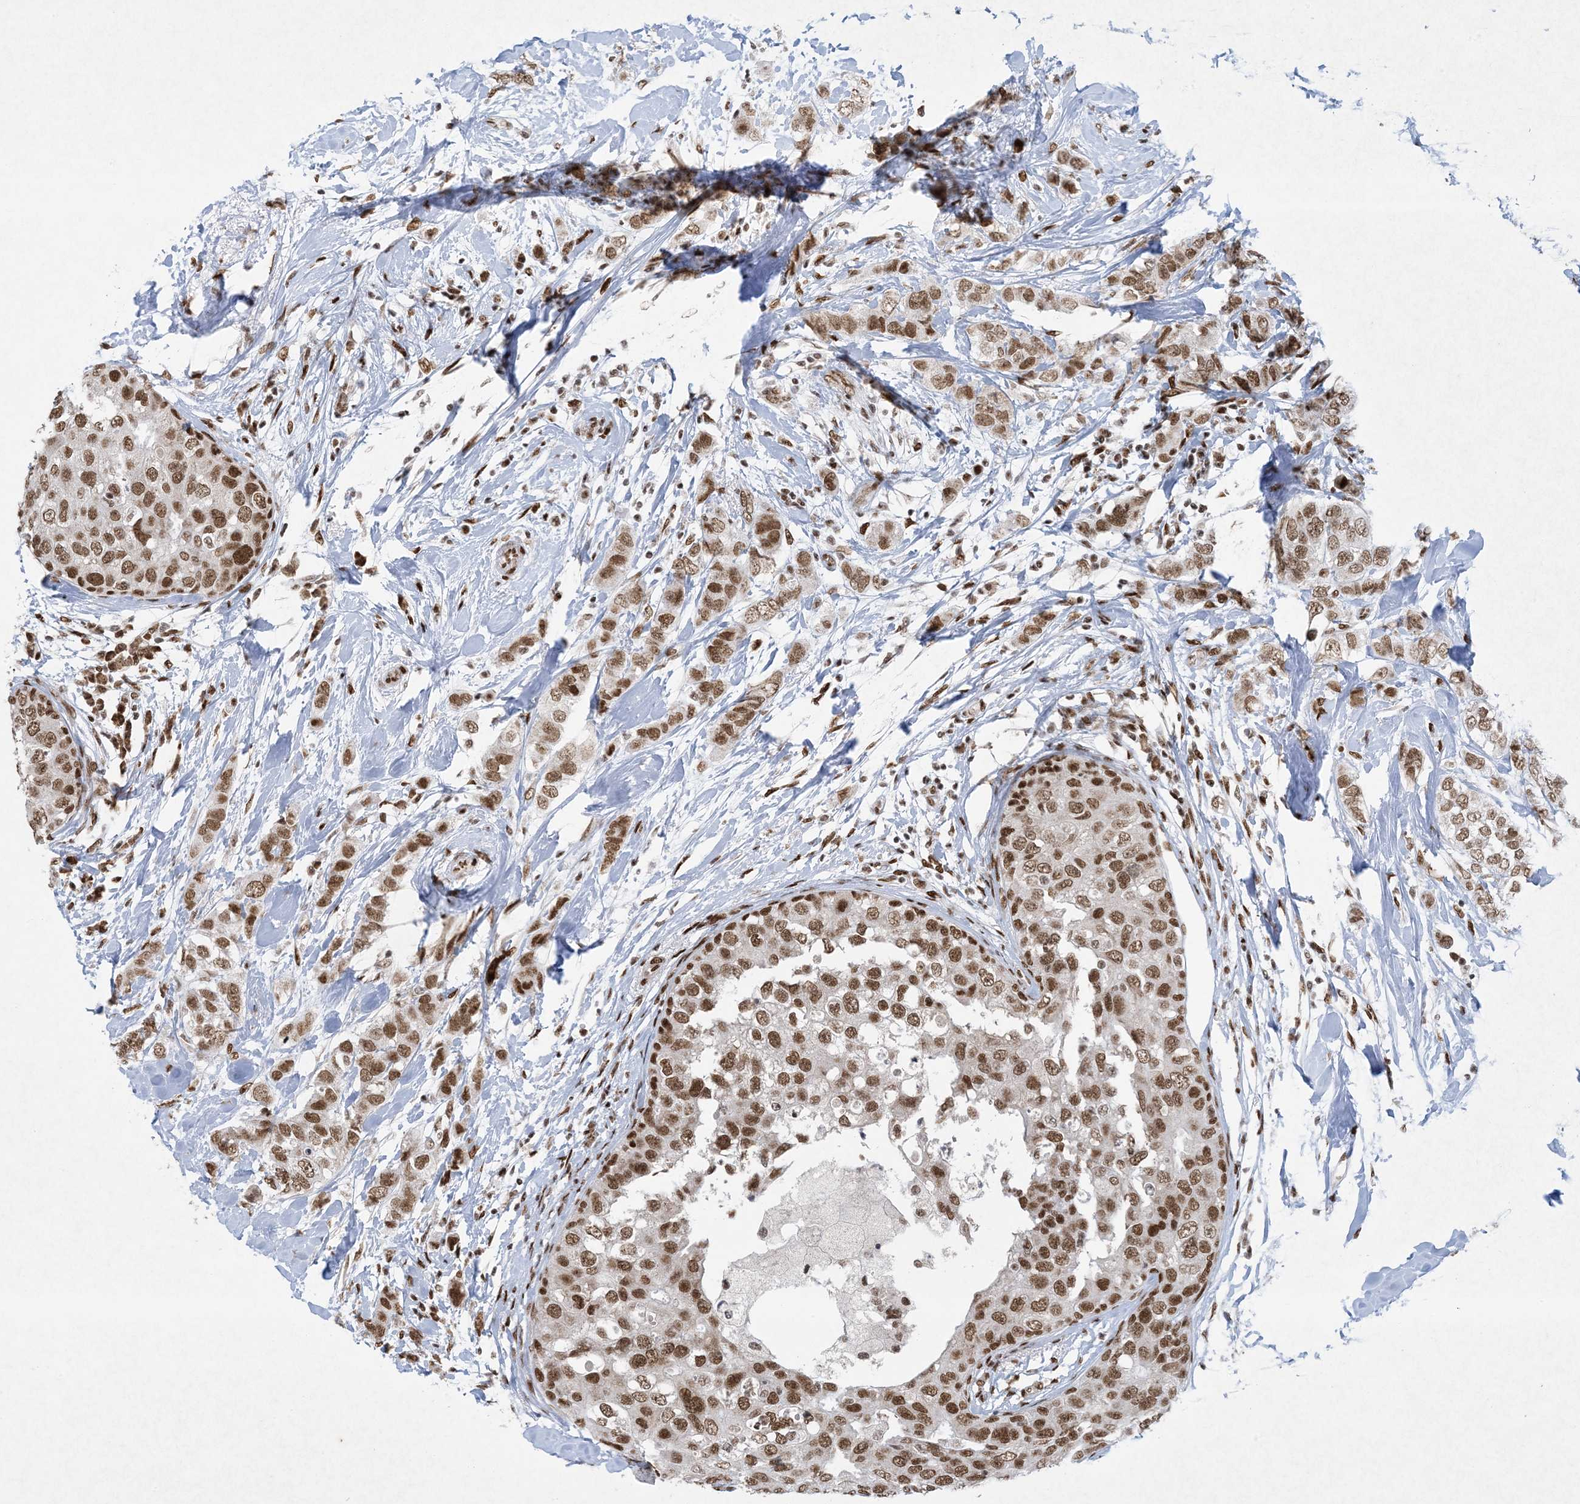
{"staining": {"intensity": "moderate", "quantity": ">75%", "location": "nuclear"}, "tissue": "breast cancer", "cell_type": "Tumor cells", "image_type": "cancer", "snomed": [{"axis": "morphology", "description": "Duct carcinoma"}, {"axis": "topography", "description": "Breast"}], "caption": "Tumor cells show medium levels of moderate nuclear positivity in approximately >75% of cells in human breast invasive ductal carcinoma.", "gene": "PKNOX2", "patient": {"sex": "female", "age": 50}}